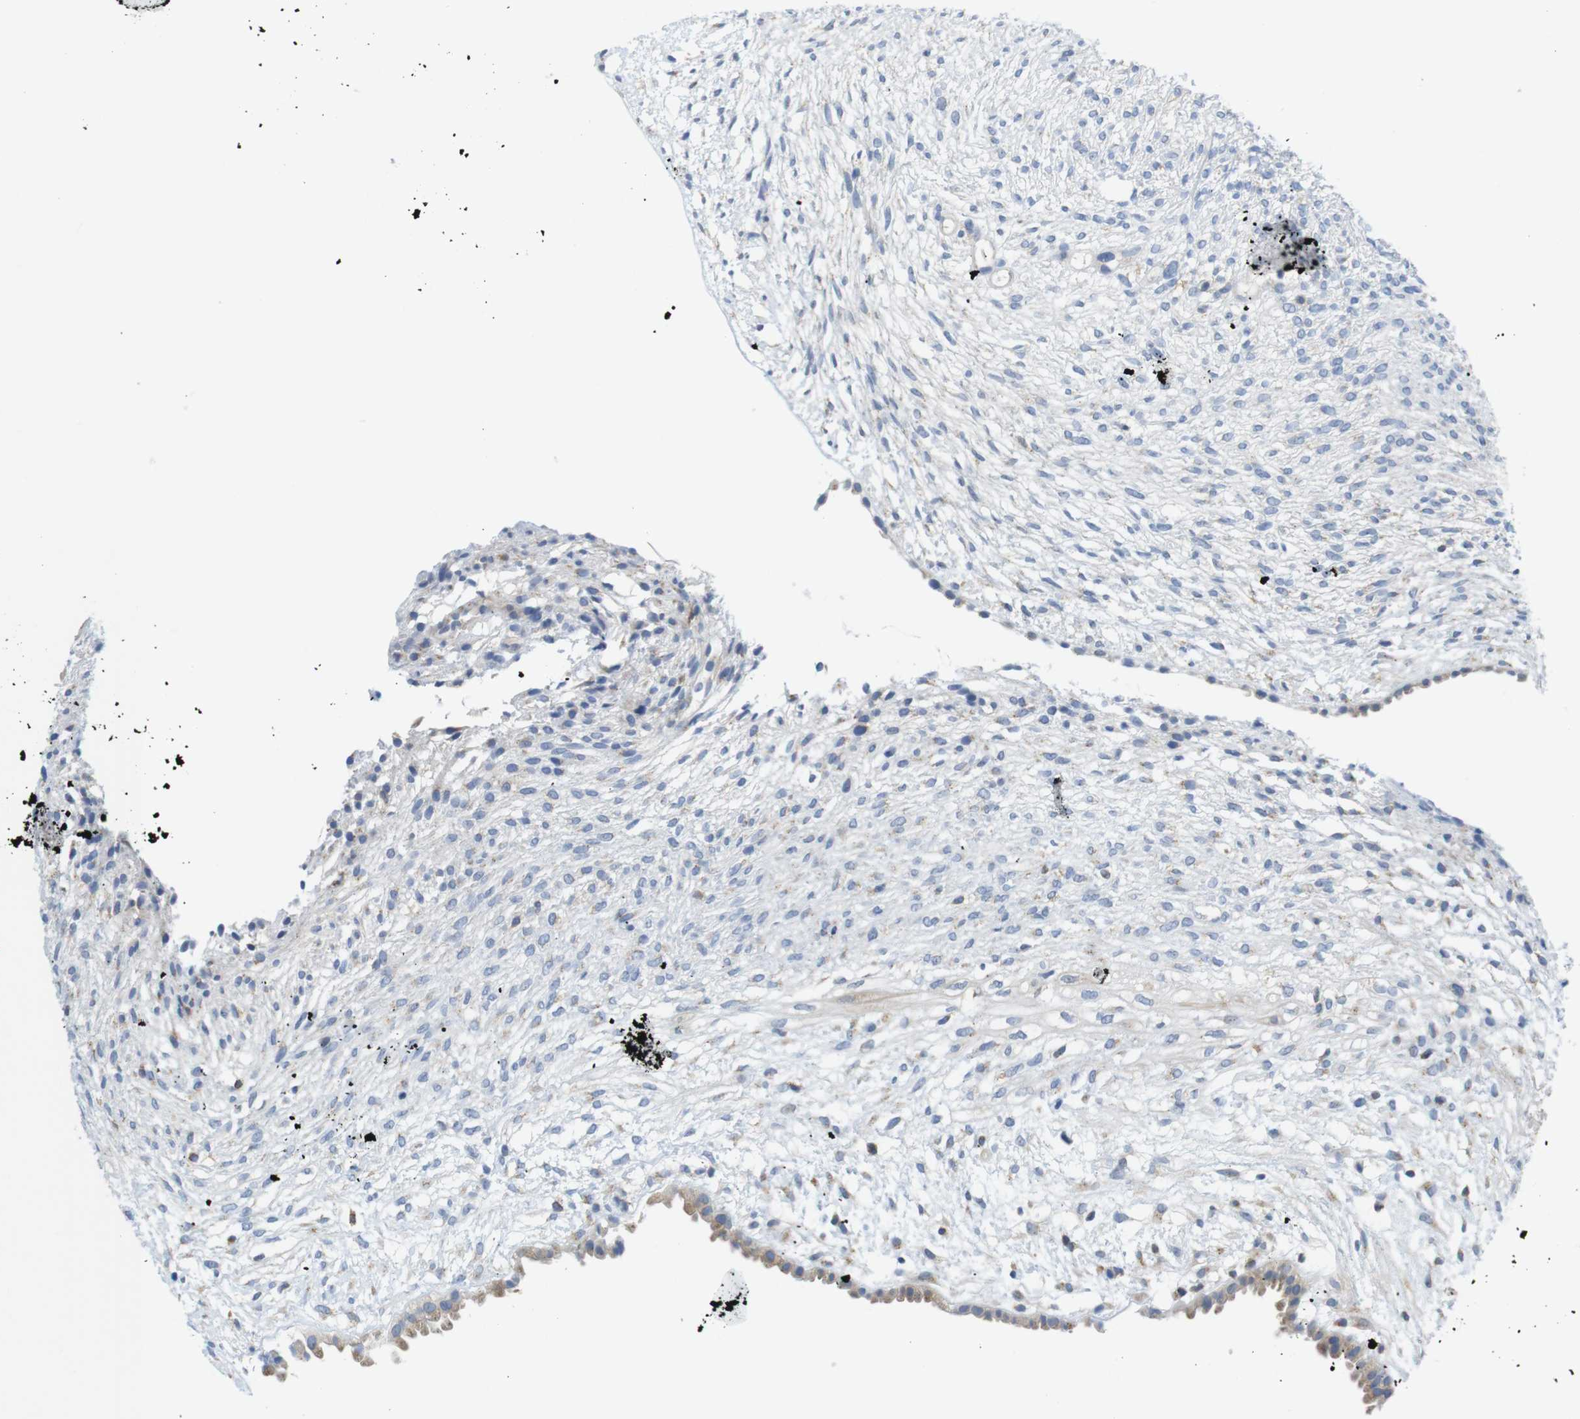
{"staining": {"intensity": "negative", "quantity": "none", "location": "none"}, "tissue": "ovary", "cell_type": "Ovarian stroma cells", "image_type": "normal", "snomed": [{"axis": "morphology", "description": "Normal tissue, NOS"}, {"axis": "morphology", "description": "Cyst, NOS"}, {"axis": "topography", "description": "Ovary"}], "caption": "High power microscopy photomicrograph of an immunohistochemistry (IHC) micrograph of unremarkable ovary, revealing no significant positivity in ovarian stroma cells.", "gene": "CNGA2", "patient": {"sex": "female", "age": 18}}